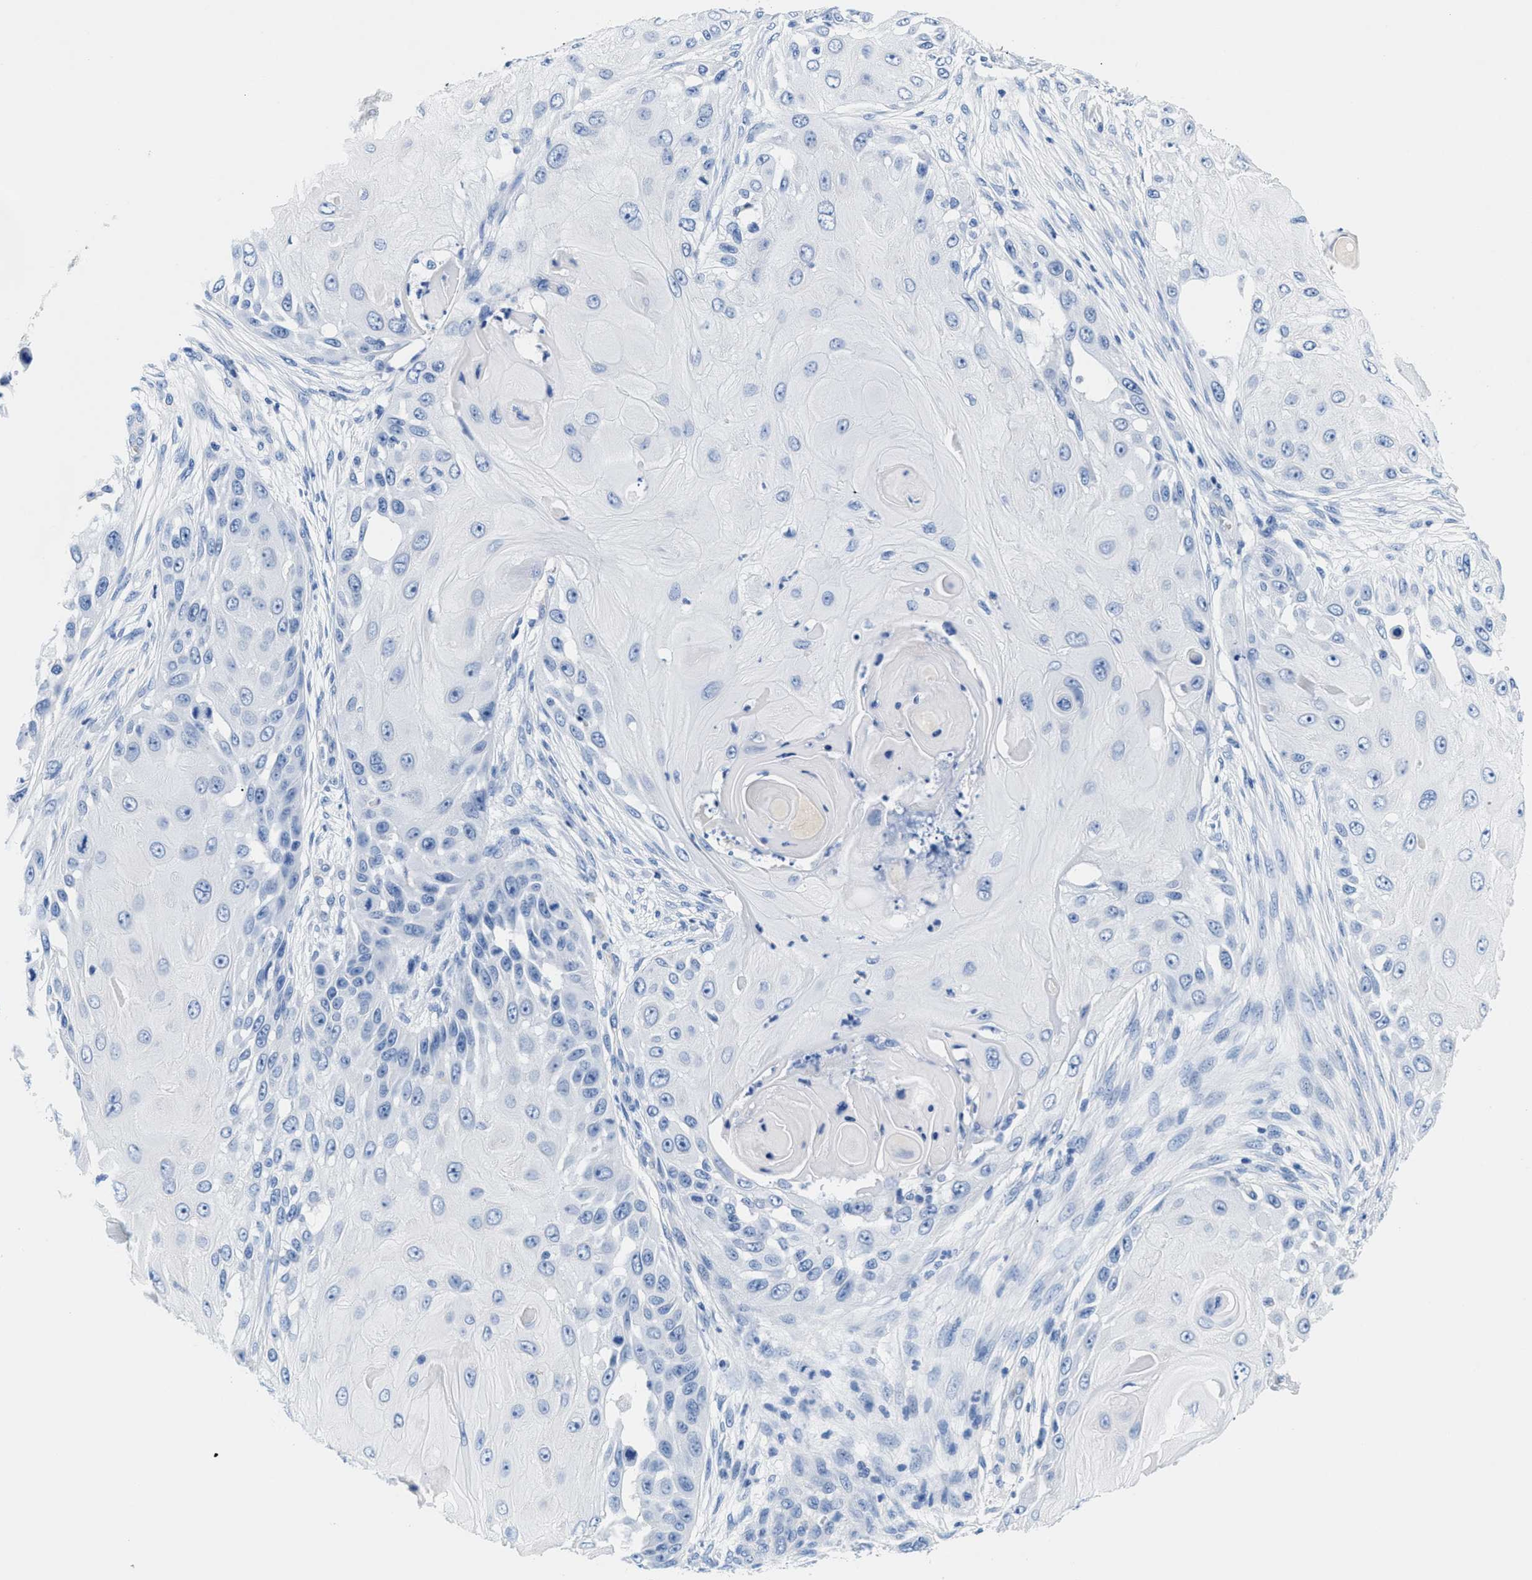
{"staining": {"intensity": "negative", "quantity": "none", "location": "none"}, "tissue": "skin cancer", "cell_type": "Tumor cells", "image_type": "cancer", "snomed": [{"axis": "morphology", "description": "Squamous cell carcinoma, NOS"}, {"axis": "topography", "description": "Skin"}], "caption": "Tumor cells show no significant protein staining in skin cancer (squamous cell carcinoma).", "gene": "SLFN13", "patient": {"sex": "female", "age": 44}}